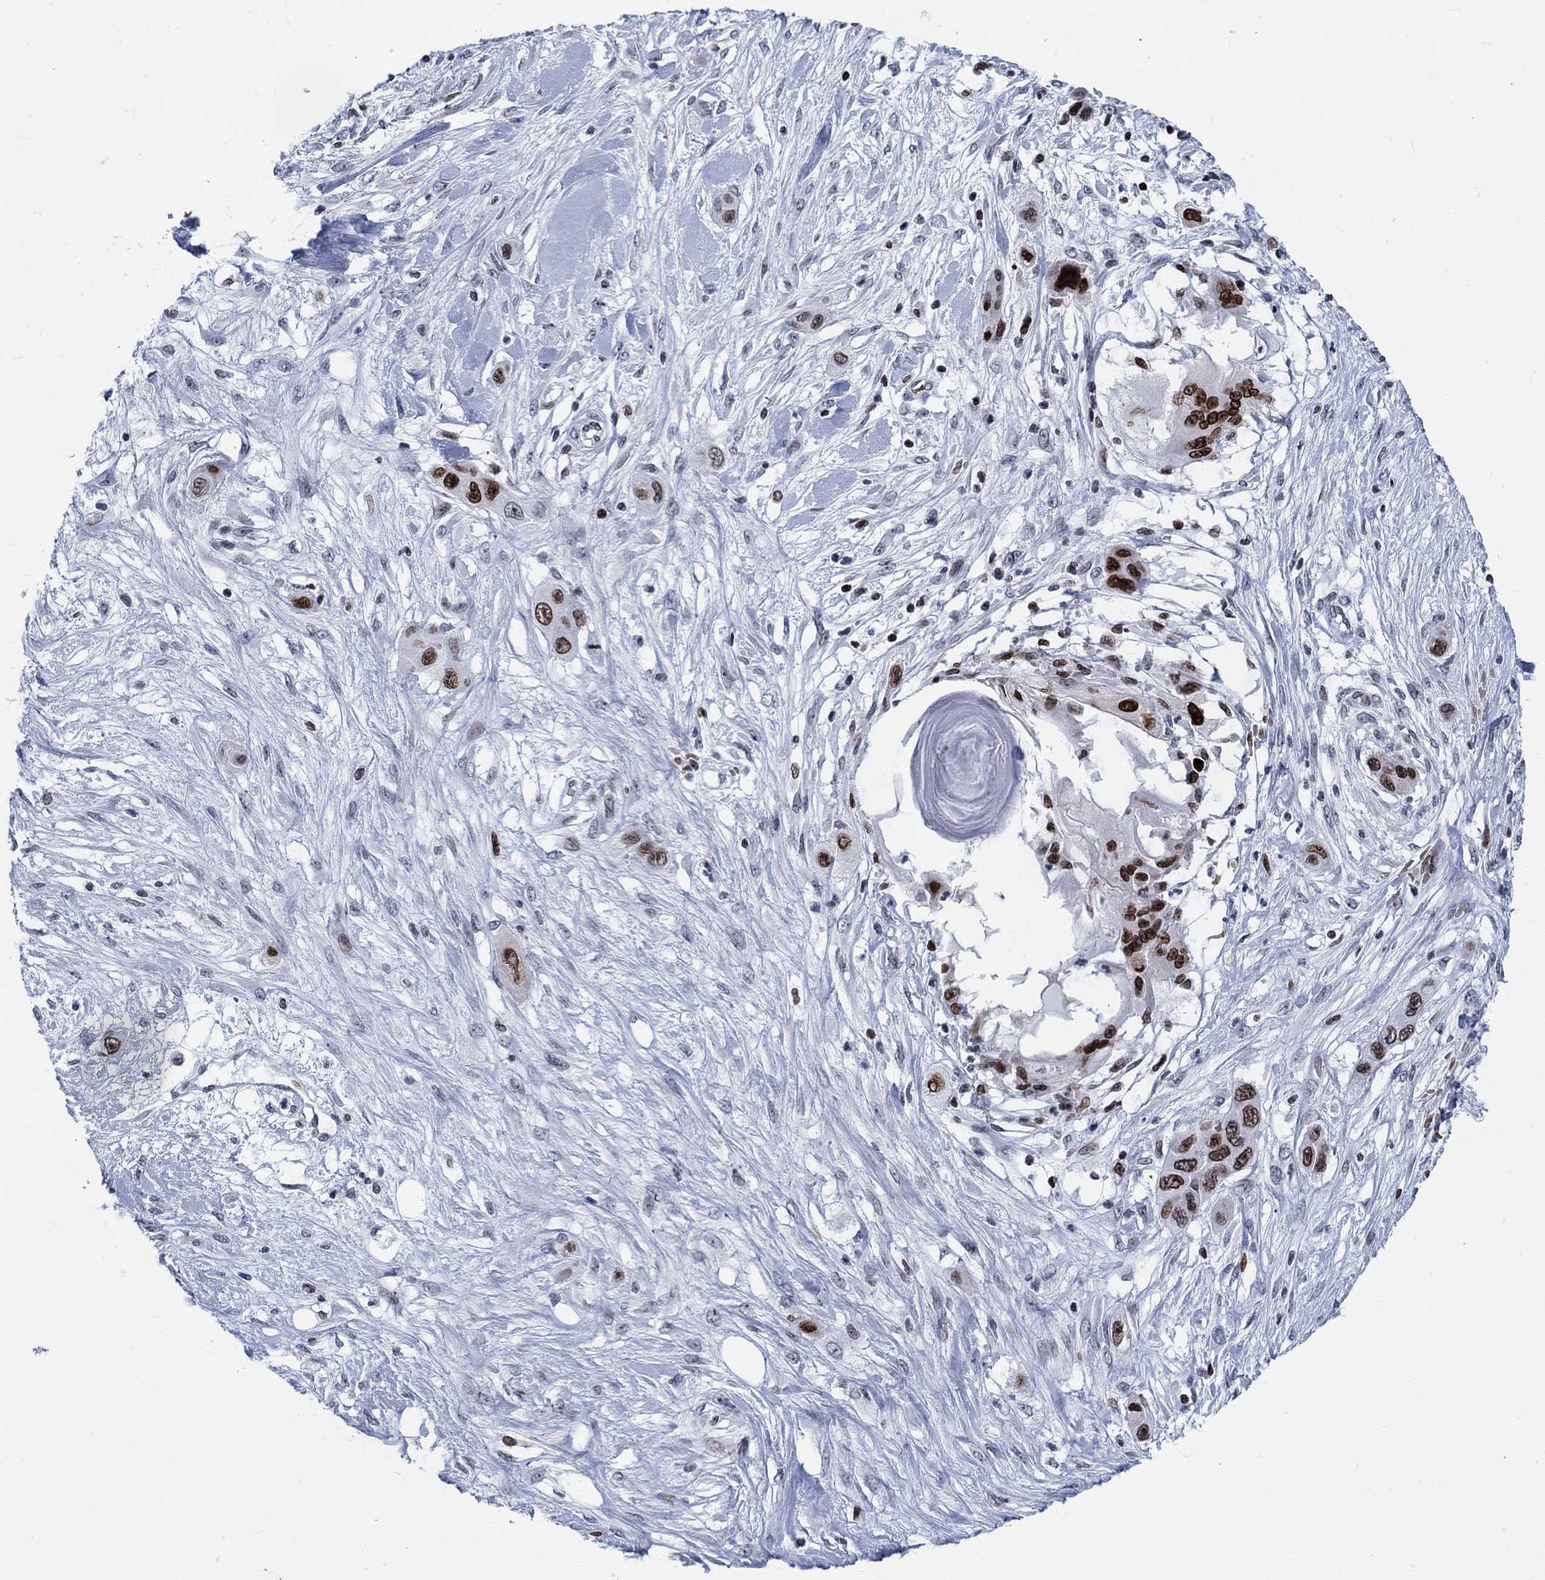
{"staining": {"intensity": "strong", "quantity": "25%-75%", "location": "nuclear"}, "tissue": "skin cancer", "cell_type": "Tumor cells", "image_type": "cancer", "snomed": [{"axis": "morphology", "description": "Squamous cell carcinoma, NOS"}, {"axis": "topography", "description": "Skin"}], "caption": "Protein analysis of skin squamous cell carcinoma tissue reveals strong nuclear staining in about 25%-75% of tumor cells.", "gene": "HMGA1", "patient": {"sex": "male", "age": 79}}